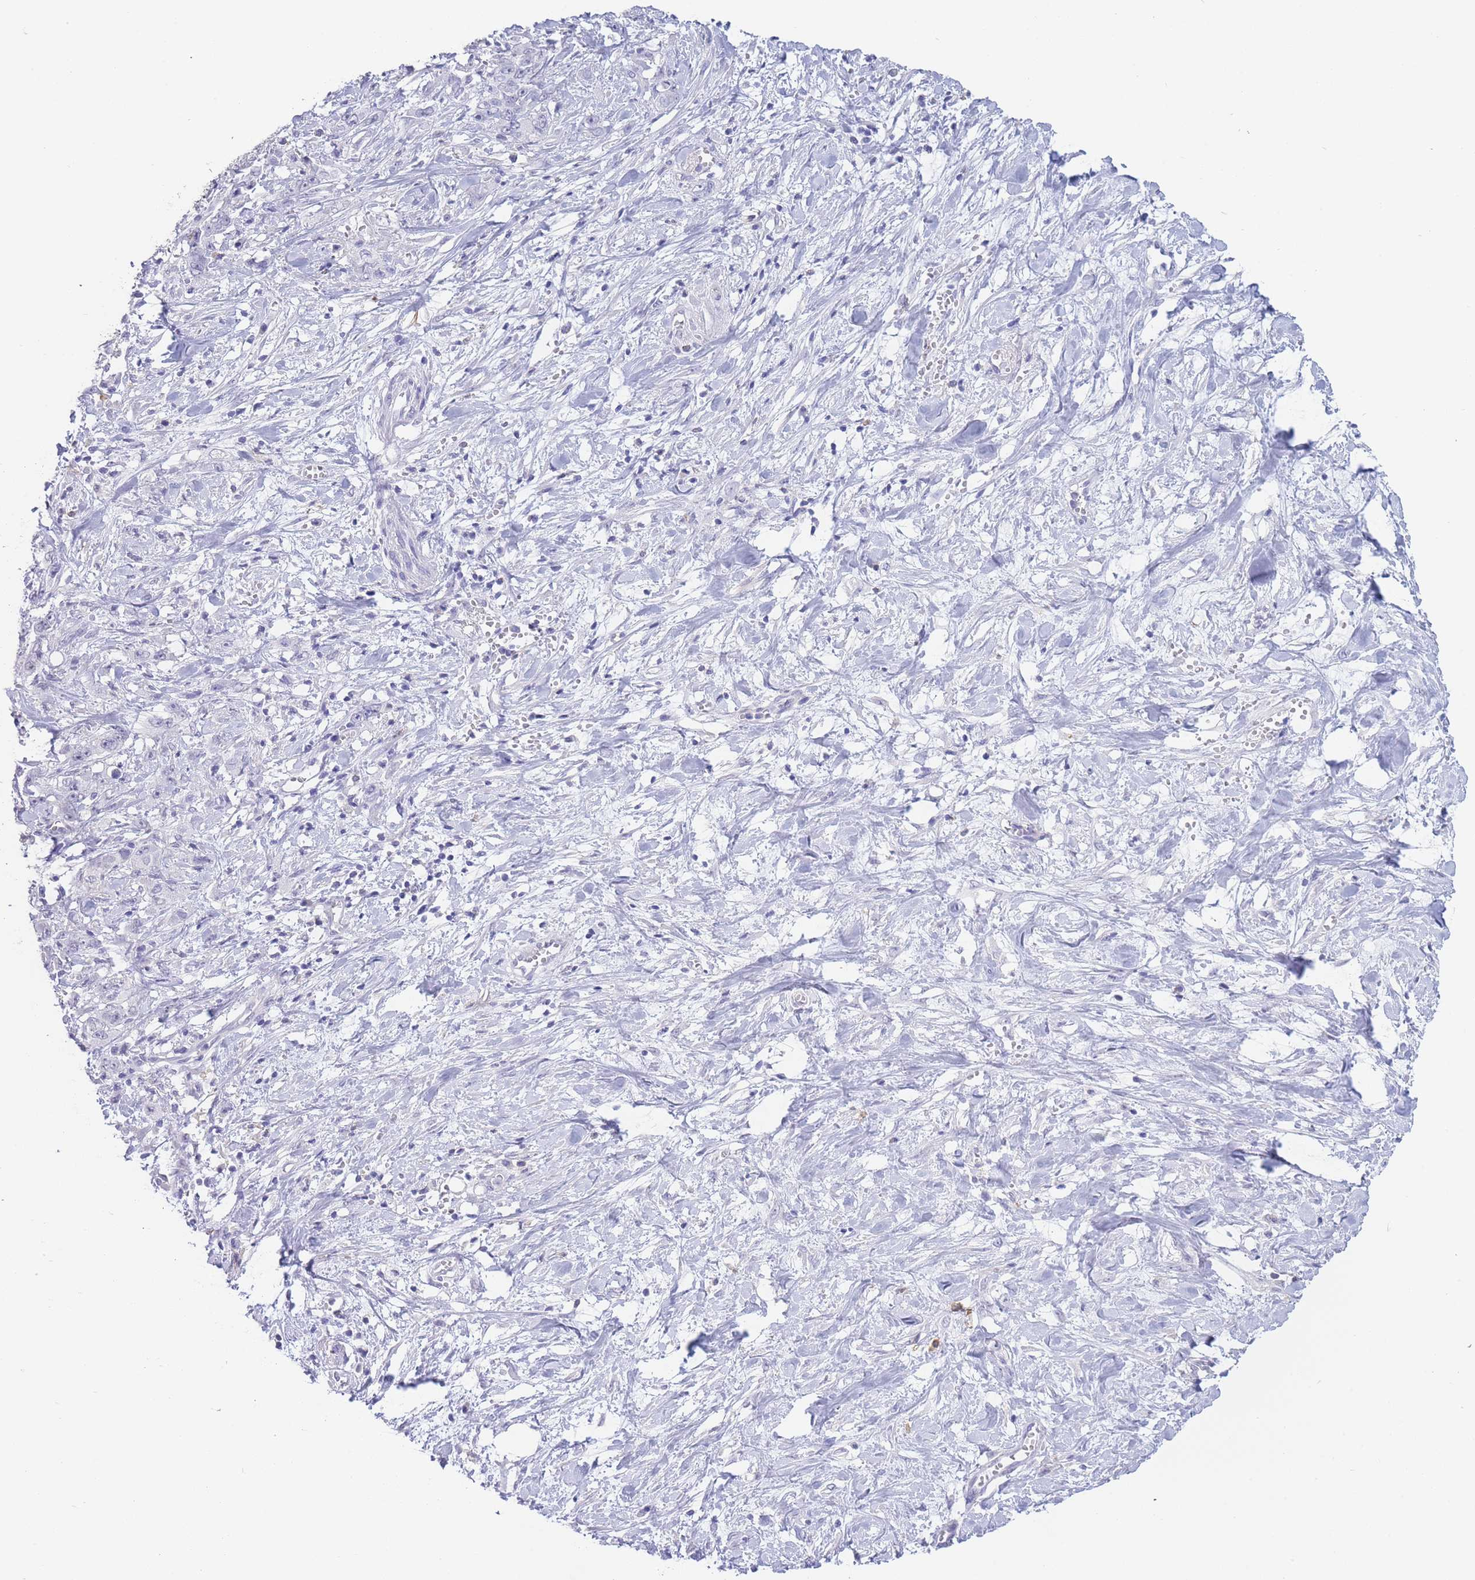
{"staining": {"intensity": "negative", "quantity": "none", "location": "none"}, "tissue": "stomach cancer", "cell_type": "Tumor cells", "image_type": "cancer", "snomed": [{"axis": "morphology", "description": "Adenocarcinoma, NOS"}, {"axis": "topography", "description": "Stomach, upper"}], "caption": "Tumor cells show no significant protein staining in adenocarcinoma (stomach).", "gene": "CD37", "patient": {"sex": "male", "age": 62}}